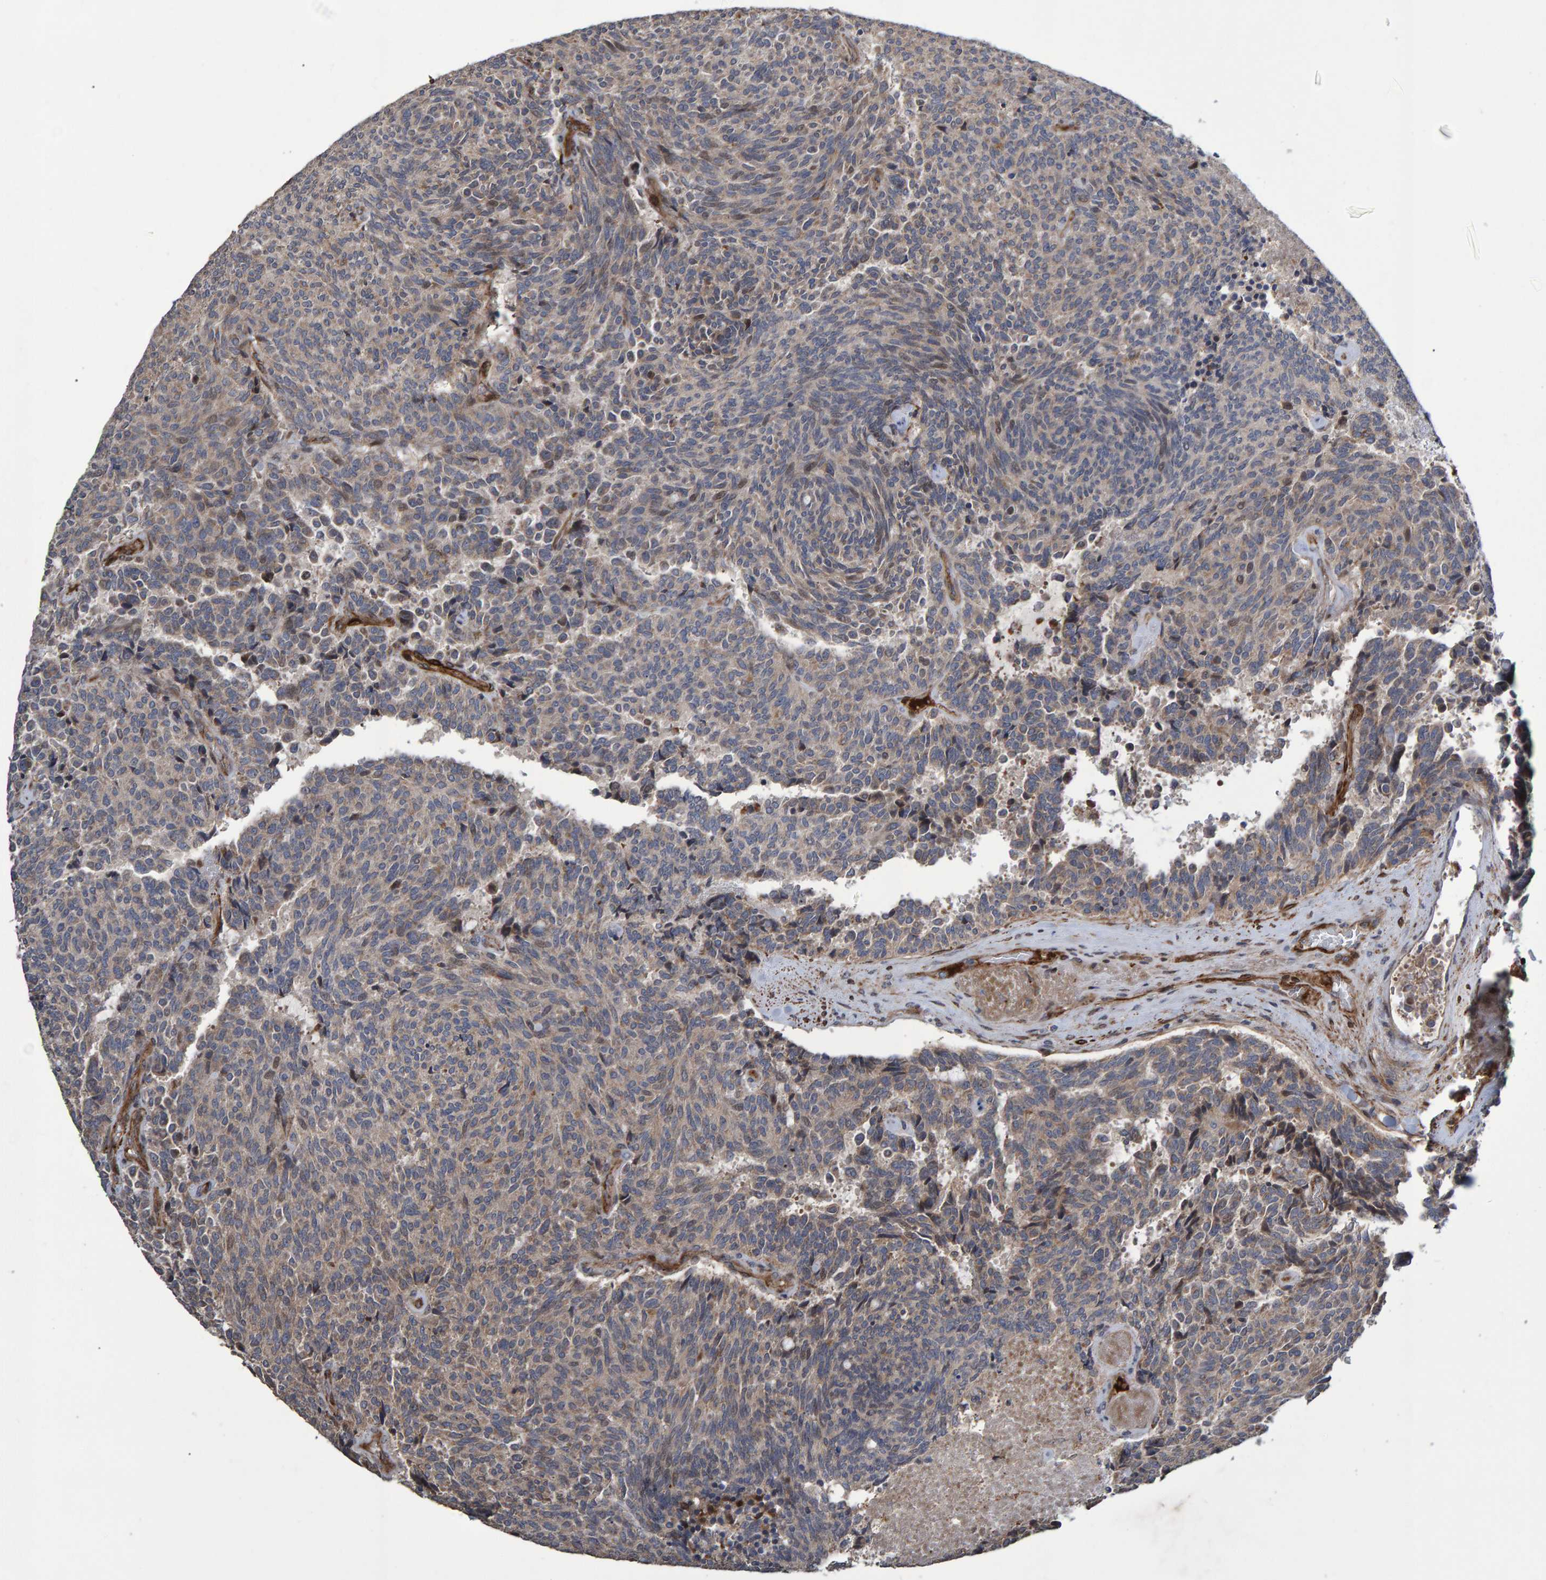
{"staining": {"intensity": "weak", "quantity": ">75%", "location": "cytoplasmic/membranous"}, "tissue": "carcinoid", "cell_type": "Tumor cells", "image_type": "cancer", "snomed": [{"axis": "morphology", "description": "Carcinoid, malignant, NOS"}, {"axis": "topography", "description": "Pancreas"}], "caption": "Carcinoid stained with a protein marker exhibits weak staining in tumor cells.", "gene": "SLIT2", "patient": {"sex": "female", "age": 54}}